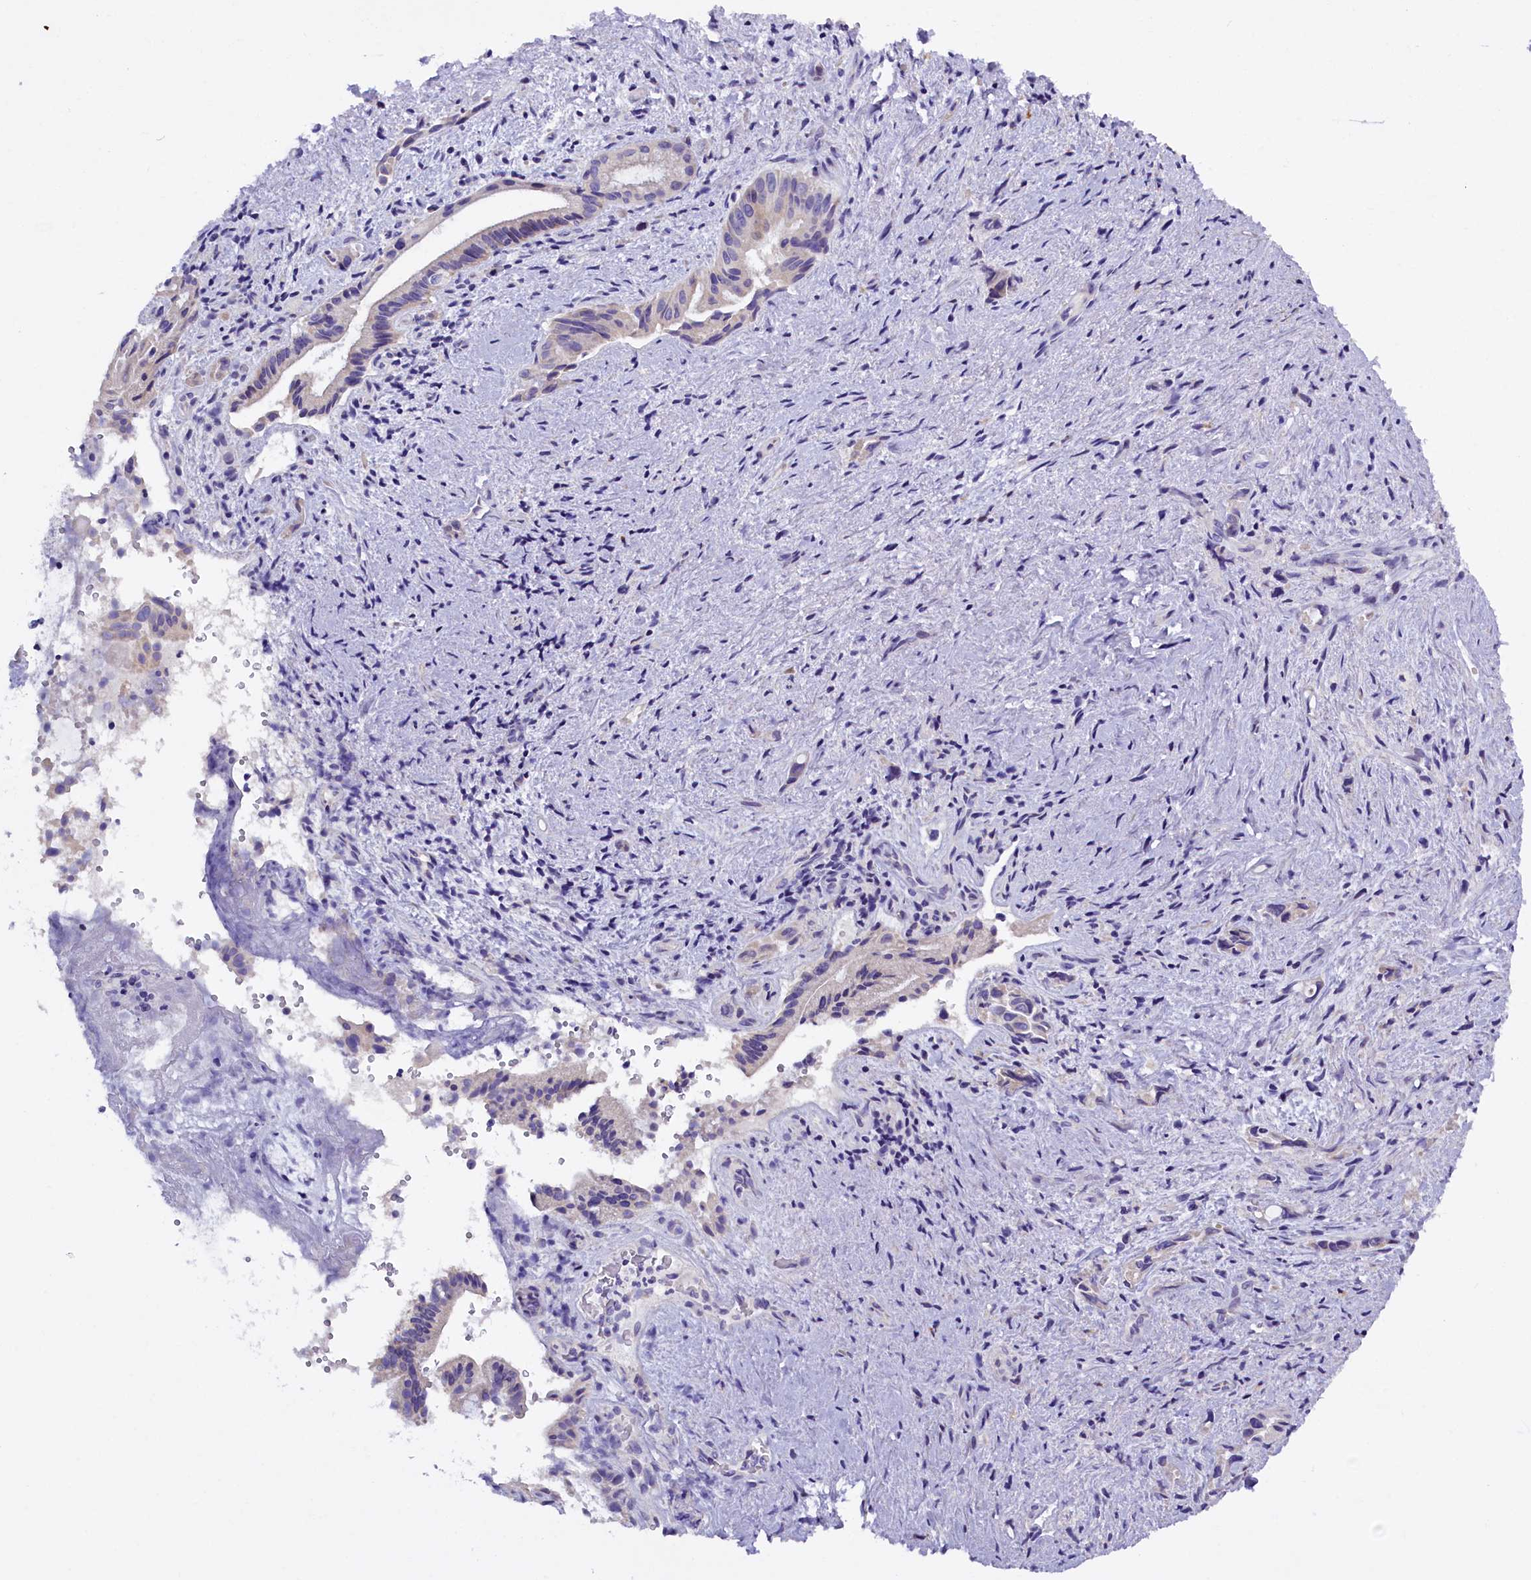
{"staining": {"intensity": "negative", "quantity": "none", "location": "none"}, "tissue": "pancreatic cancer", "cell_type": "Tumor cells", "image_type": "cancer", "snomed": [{"axis": "morphology", "description": "Adenocarcinoma, NOS"}, {"axis": "topography", "description": "Pancreas"}], "caption": "Human pancreatic cancer (adenocarcinoma) stained for a protein using IHC reveals no positivity in tumor cells.", "gene": "RTTN", "patient": {"sex": "female", "age": 77}}